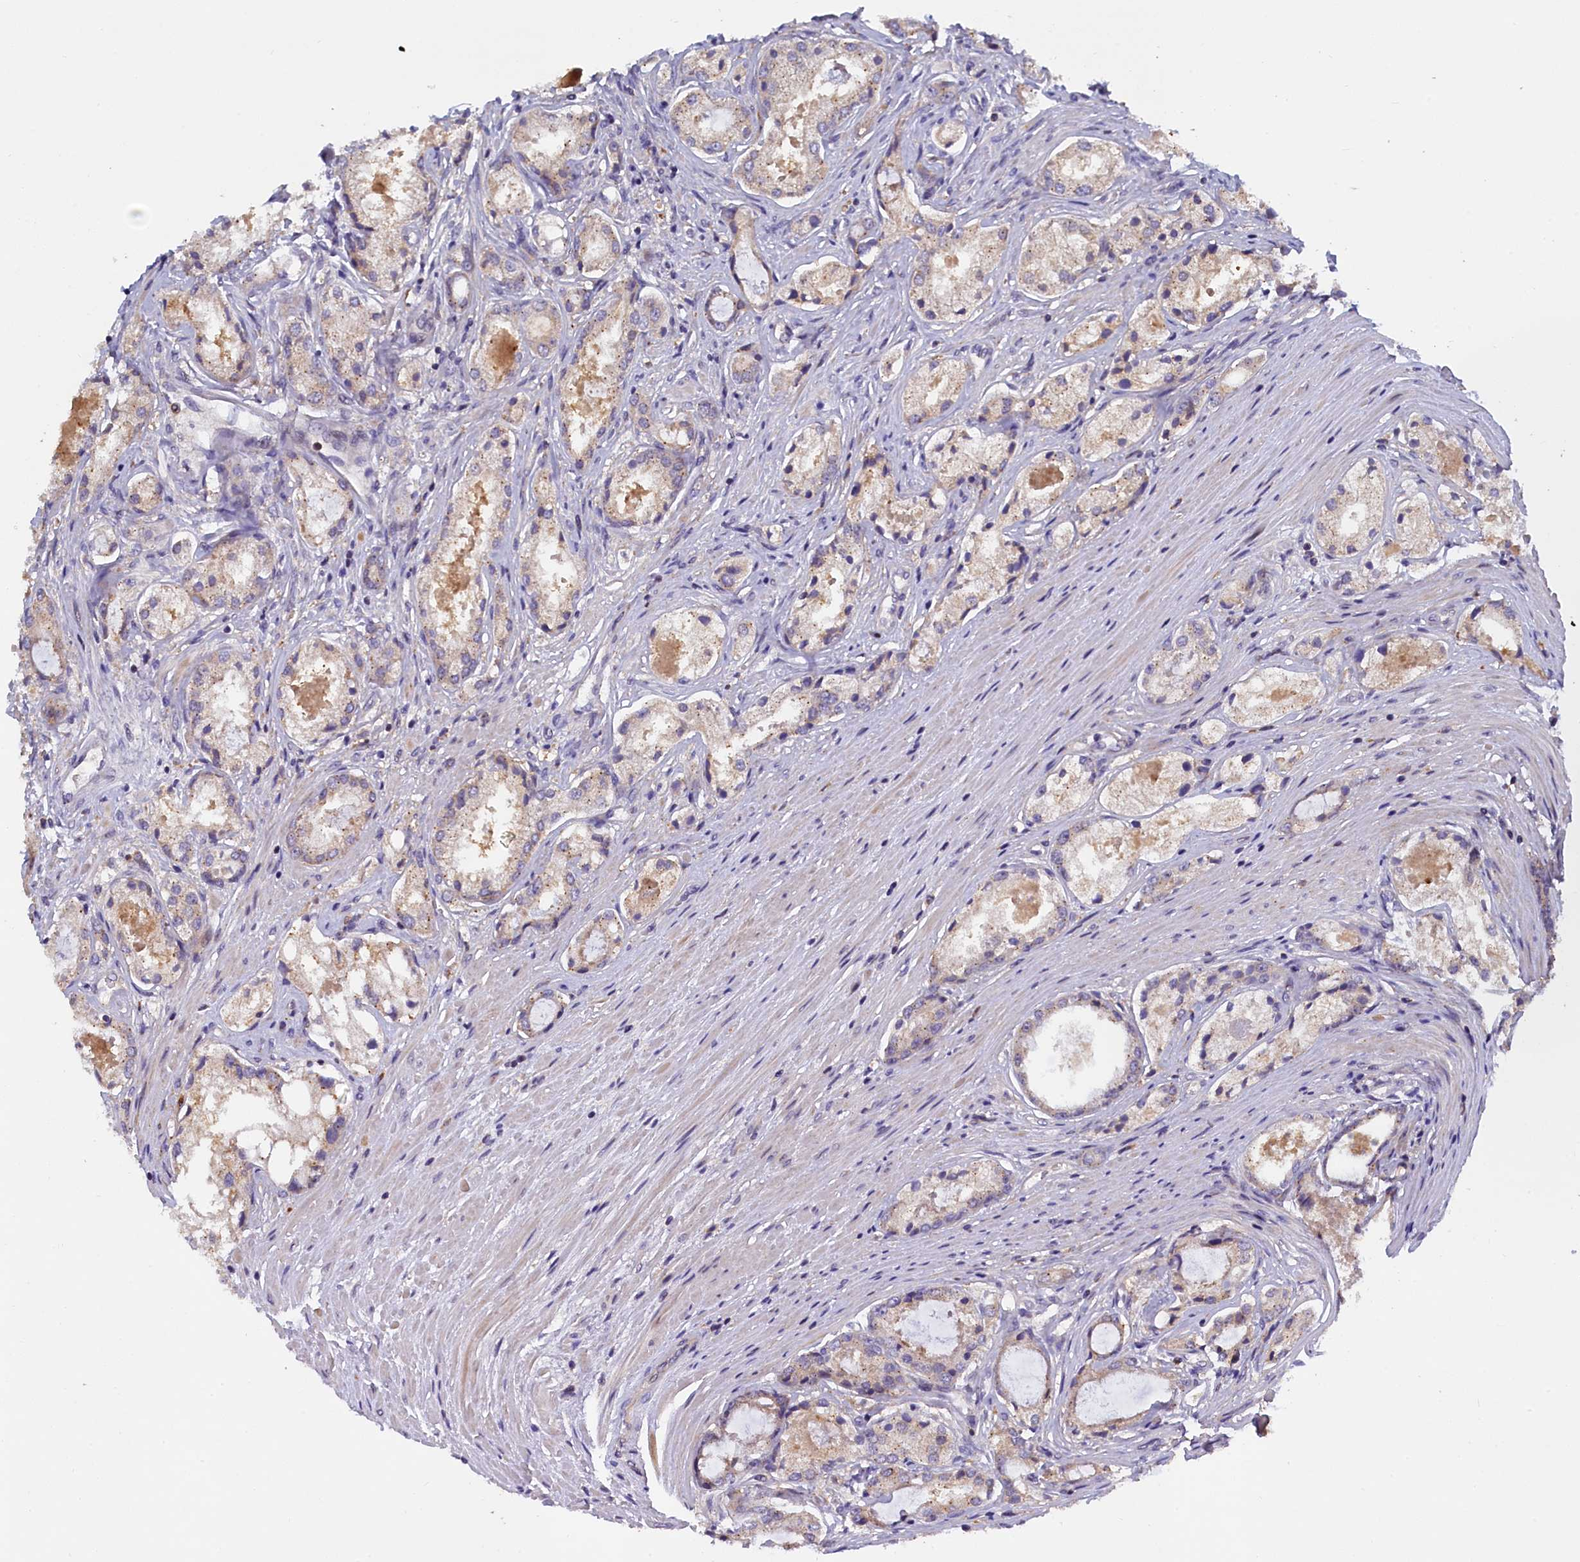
{"staining": {"intensity": "weak", "quantity": "<25%", "location": "cytoplasmic/membranous"}, "tissue": "prostate cancer", "cell_type": "Tumor cells", "image_type": "cancer", "snomed": [{"axis": "morphology", "description": "Adenocarcinoma, Low grade"}, {"axis": "topography", "description": "Prostate"}], "caption": "High magnification brightfield microscopy of prostate cancer (low-grade adenocarcinoma) stained with DAB (3,3'-diaminobenzidine) (brown) and counterstained with hematoxylin (blue): tumor cells show no significant staining. (DAB immunohistochemistry (IHC), high magnification).", "gene": "NAIP", "patient": {"sex": "male", "age": 68}}